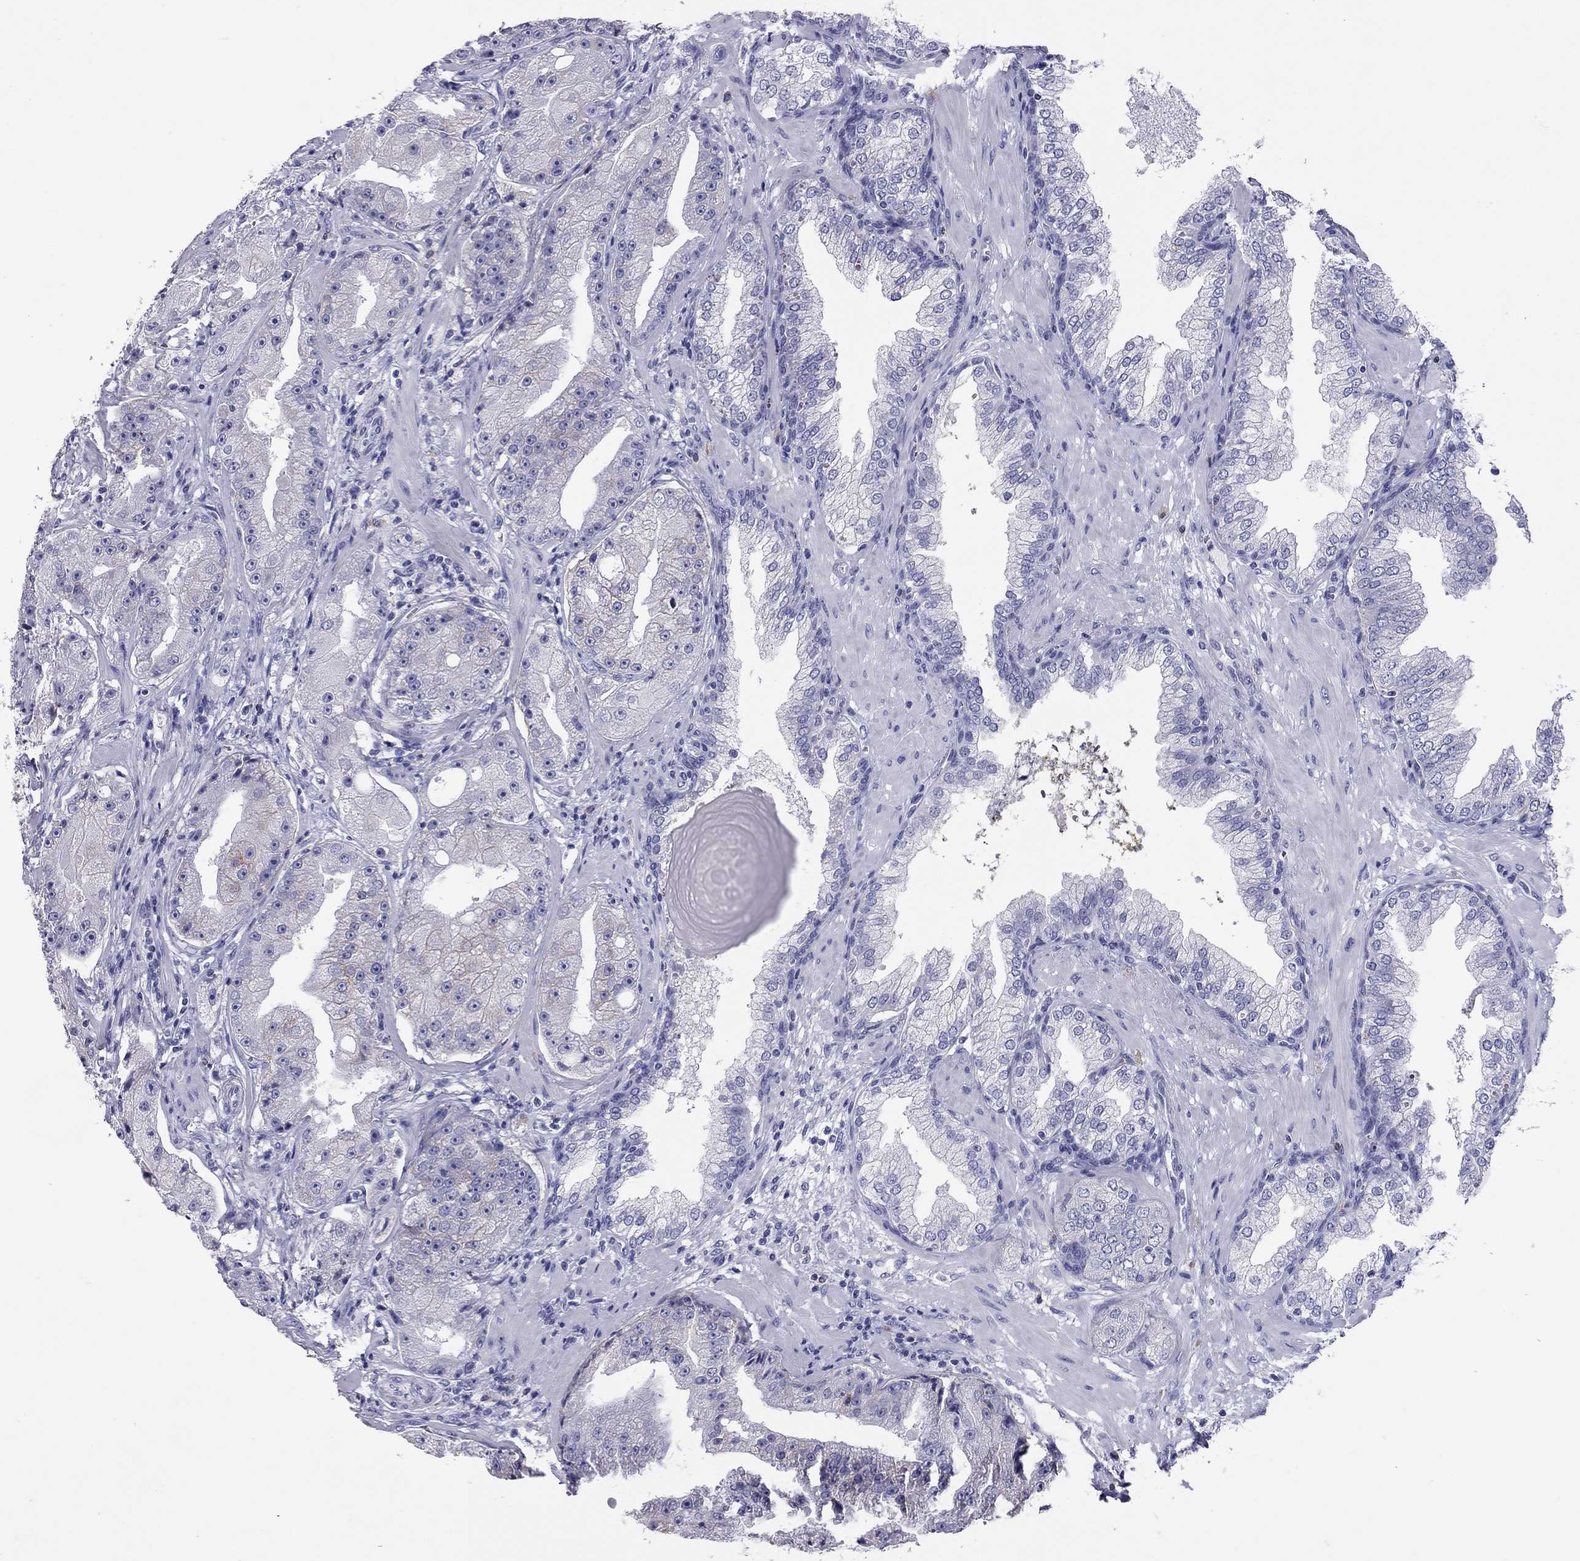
{"staining": {"intensity": "negative", "quantity": "none", "location": "none"}, "tissue": "prostate cancer", "cell_type": "Tumor cells", "image_type": "cancer", "snomed": [{"axis": "morphology", "description": "Adenocarcinoma, Low grade"}, {"axis": "topography", "description": "Prostate"}], "caption": "A micrograph of prostate cancer (adenocarcinoma (low-grade)) stained for a protein shows no brown staining in tumor cells.", "gene": "CALHM1", "patient": {"sex": "male", "age": 62}}